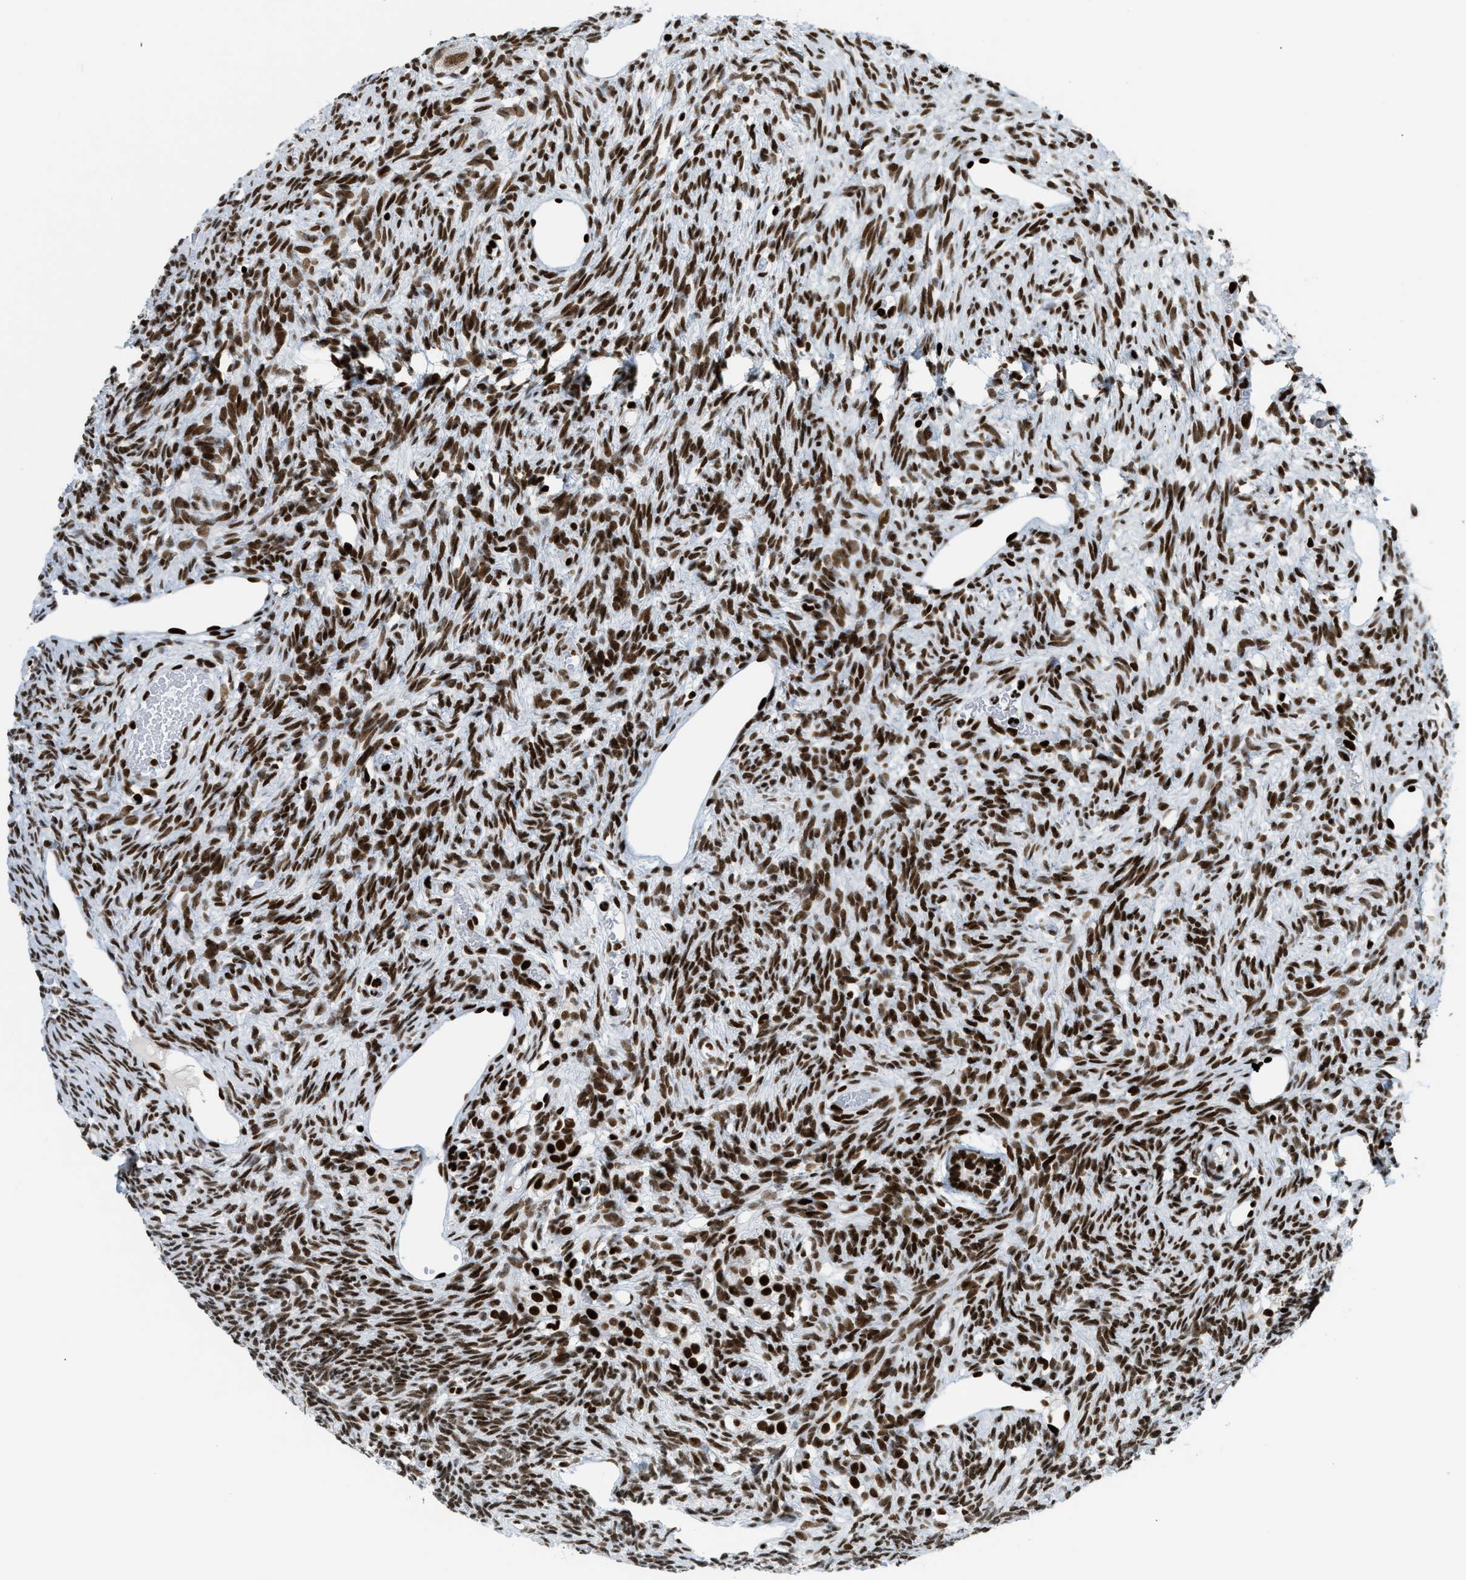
{"staining": {"intensity": "strong", "quantity": ">75%", "location": "nuclear"}, "tissue": "ovary", "cell_type": "Follicle cells", "image_type": "normal", "snomed": [{"axis": "morphology", "description": "Normal tissue, NOS"}, {"axis": "topography", "description": "Ovary"}], "caption": "An immunohistochemistry image of benign tissue is shown. Protein staining in brown highlights strong nuclear positivity in ovary within follicle cells. The staining was performed using DAB (3,3'-diaminobenzidine) to visualize the protein expression in brown, while the nuclei were stained in blue with hematoxylin (Magnification: 20x).", "gene": "PIF1", "patient": {"sex": "female", "age": 33}}